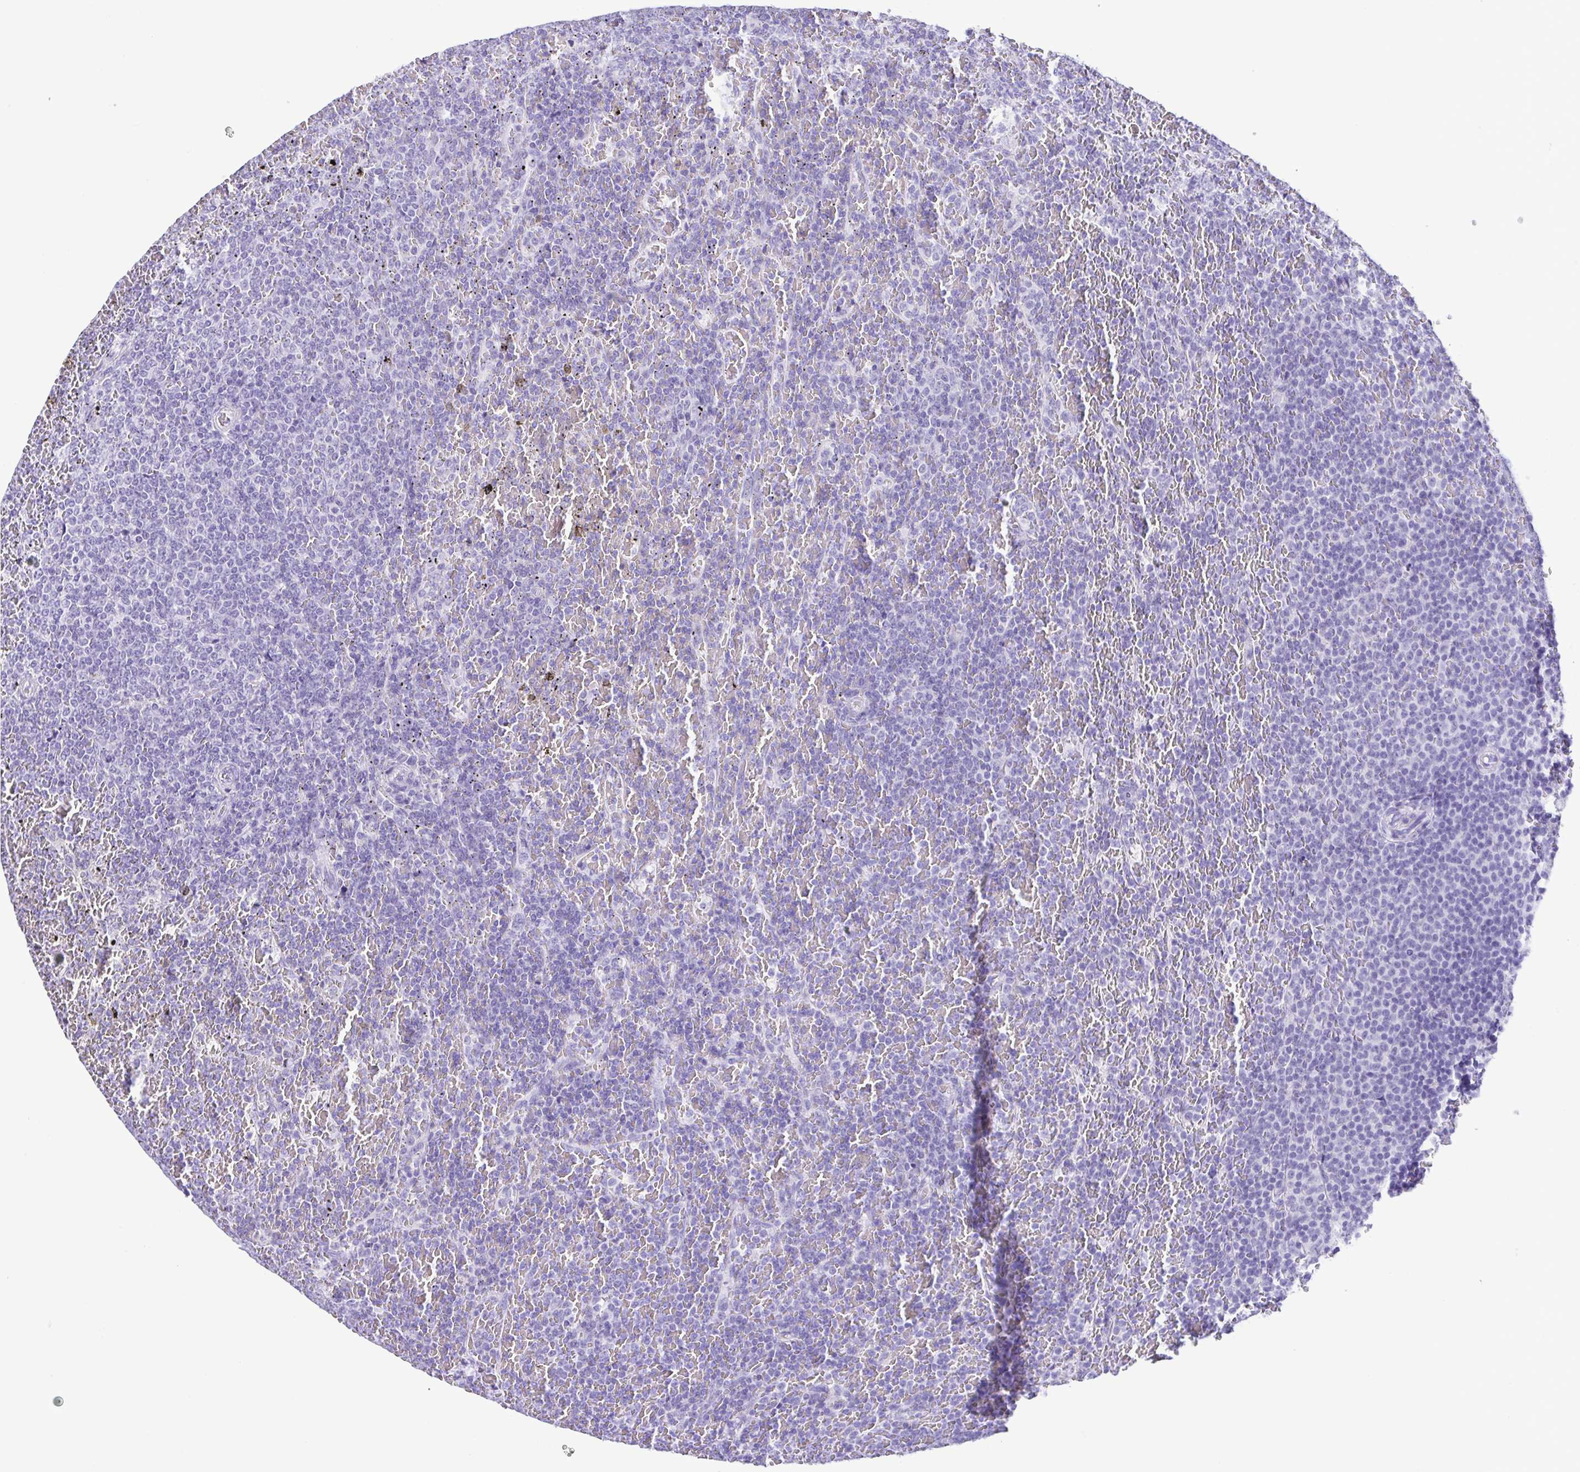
{"staining": {"intensity": "negative", "quantity": "none", "location": "none"}, "tissue": "lymphoma", "cell_type": "Tumor cells", "image_type": "cancer", "snomed": [{"axis": "morphology", "description": "Malignant lymphoma, non-Hodgkin's type, Low grade"}, {"axis": "topography", "description": "Spleen"}], "caption": "This is an immunohistochemistry micrograph of low-grade malignant lymphoma, non-Hodgkin's type. There is no staining in tumor cells.", "gene": "OVGP1", "patient": {"sex": "female", "age": 77}}